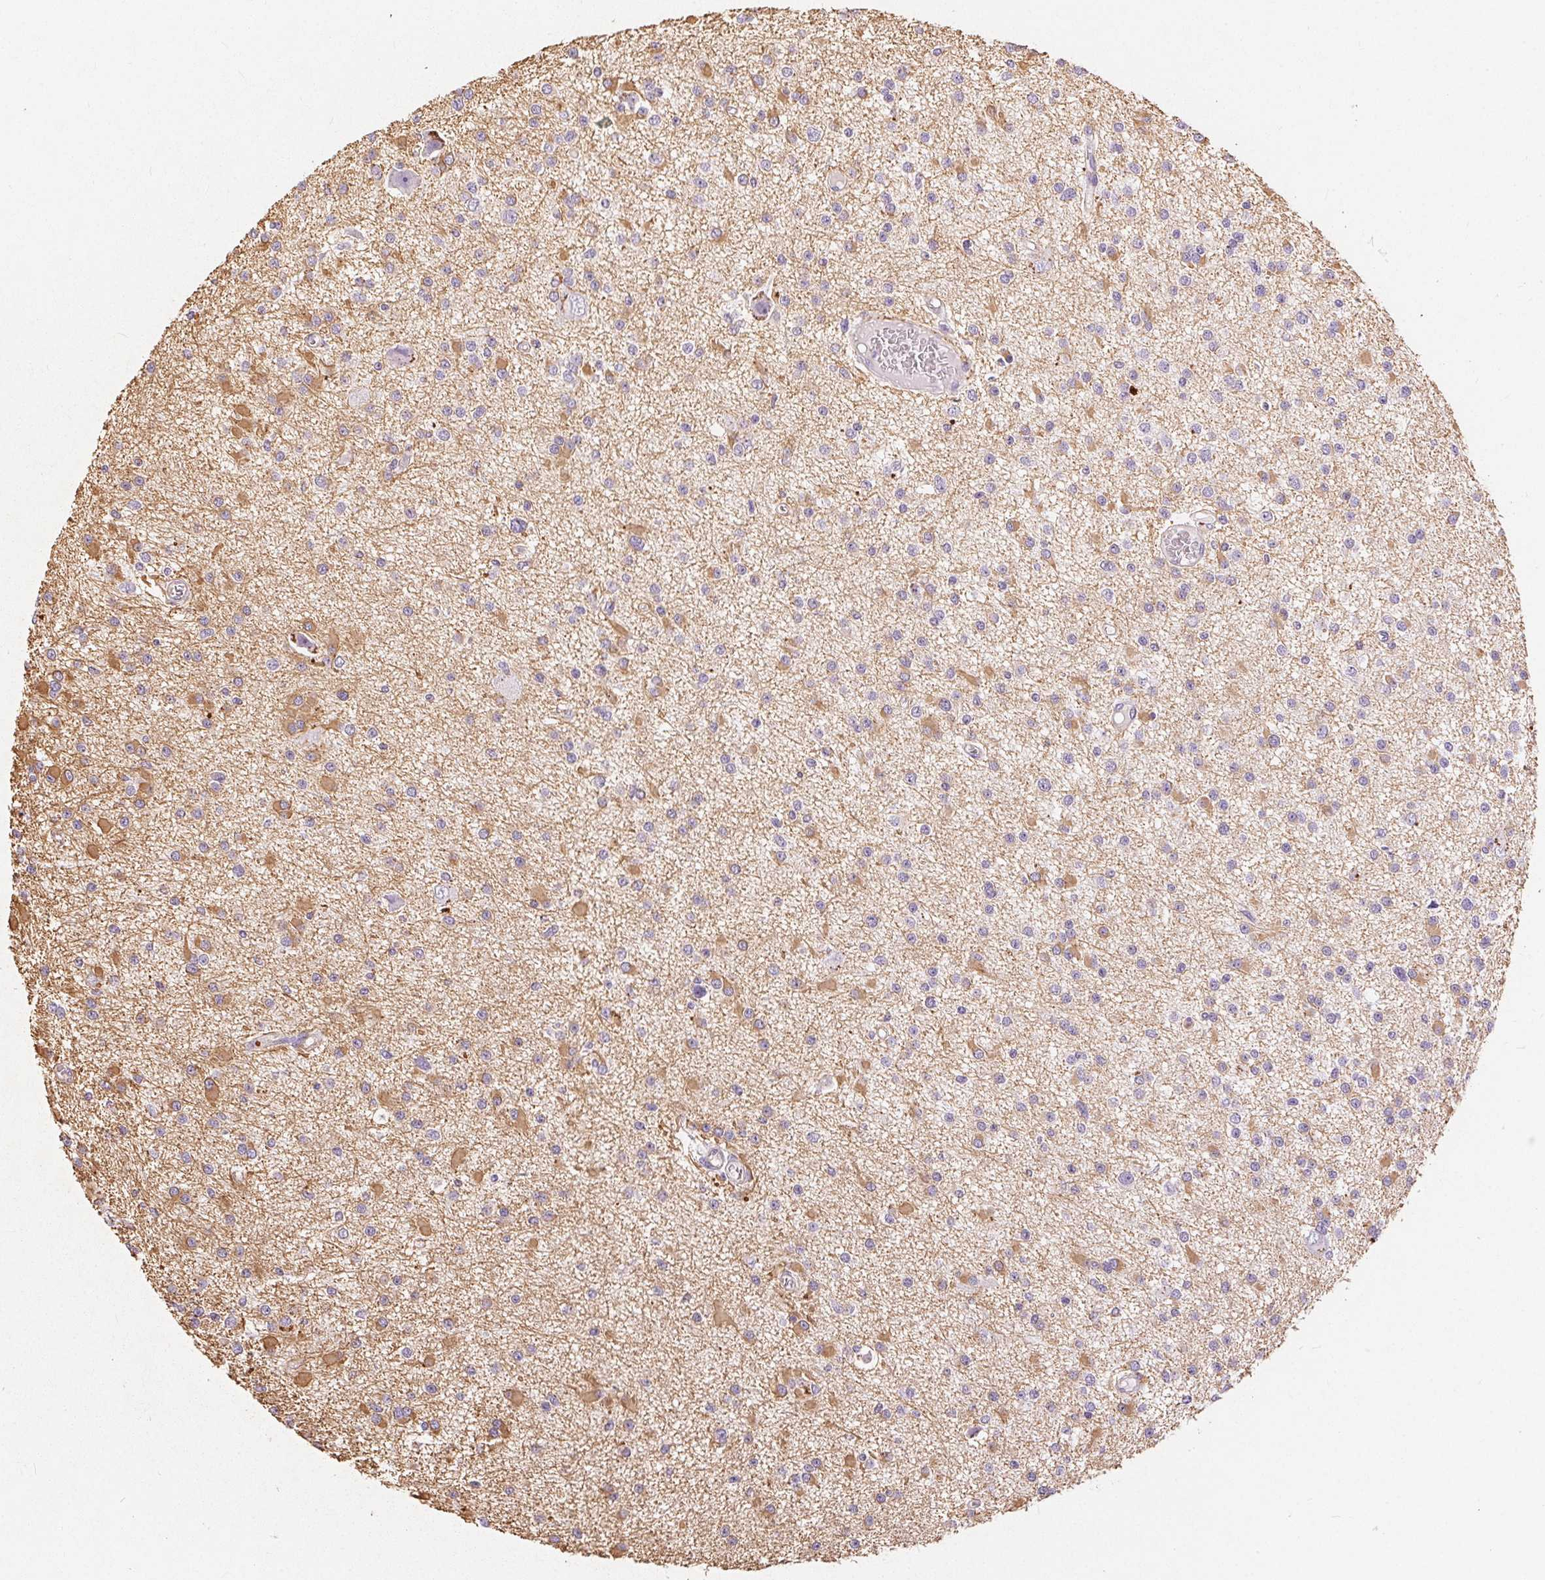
{"staining": {"intensity": "moderate", "quantity": "<25%", "location": "cytoplasmic/membranous"}, "tissue": "glioma", "cell_type": "Tumor cells", "image_type": "cancer", "snomed": [{"axis": "morphology", "description": "Glioma, malignant, High grade"}, {"axis": "topography", "description": "Brain"}], "caption": "Glioma stained with a protein marker shows moderate staining in tumor cells.", "gene": "GFAP", "patient": {"sex": "male", "age": 54}}